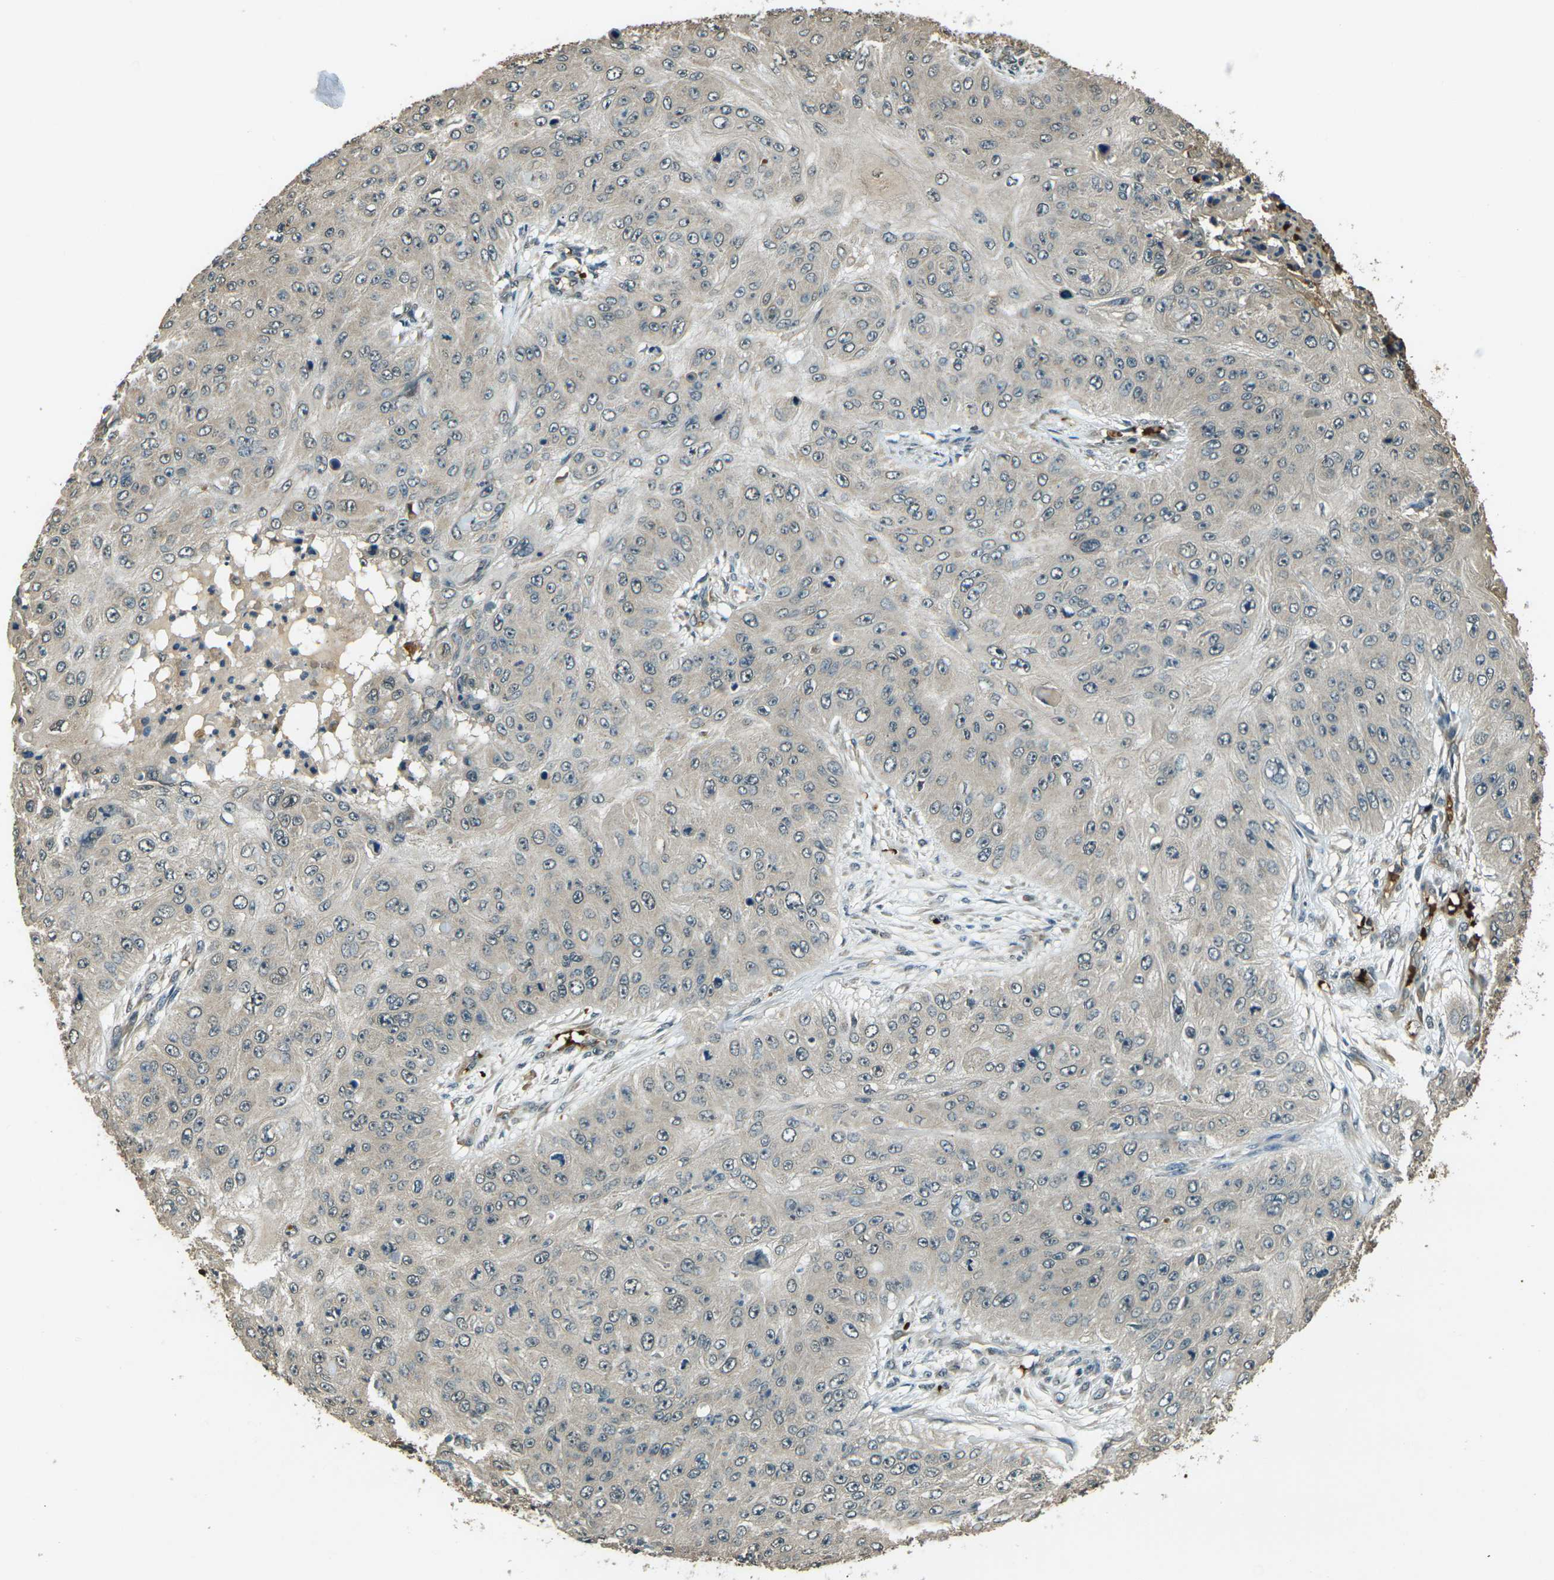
{"staining": {"intensity": "weak", "quantity": "25%-75%", "location": "cytoplasmic/membranous"}, "tissue": "skin cancer", "cell_type": "Tumor cells", "image_type": "cancer", "snomed": [{"axis": "morphology", "description": "Squamous cell carcinoma, NOS"}, {"axis": "topography", "description": "Skin"}], "caption": "High-power microscopy captured an immunohistochemistry (IHC) micrograph of skin squamous cell carcinoma, revealing weak cytoplasmic/membranous expression in approximately 25%-75% of tumor cells.", "gene": "TOR1A", "patient": {"sex": "female", "age": 80}}